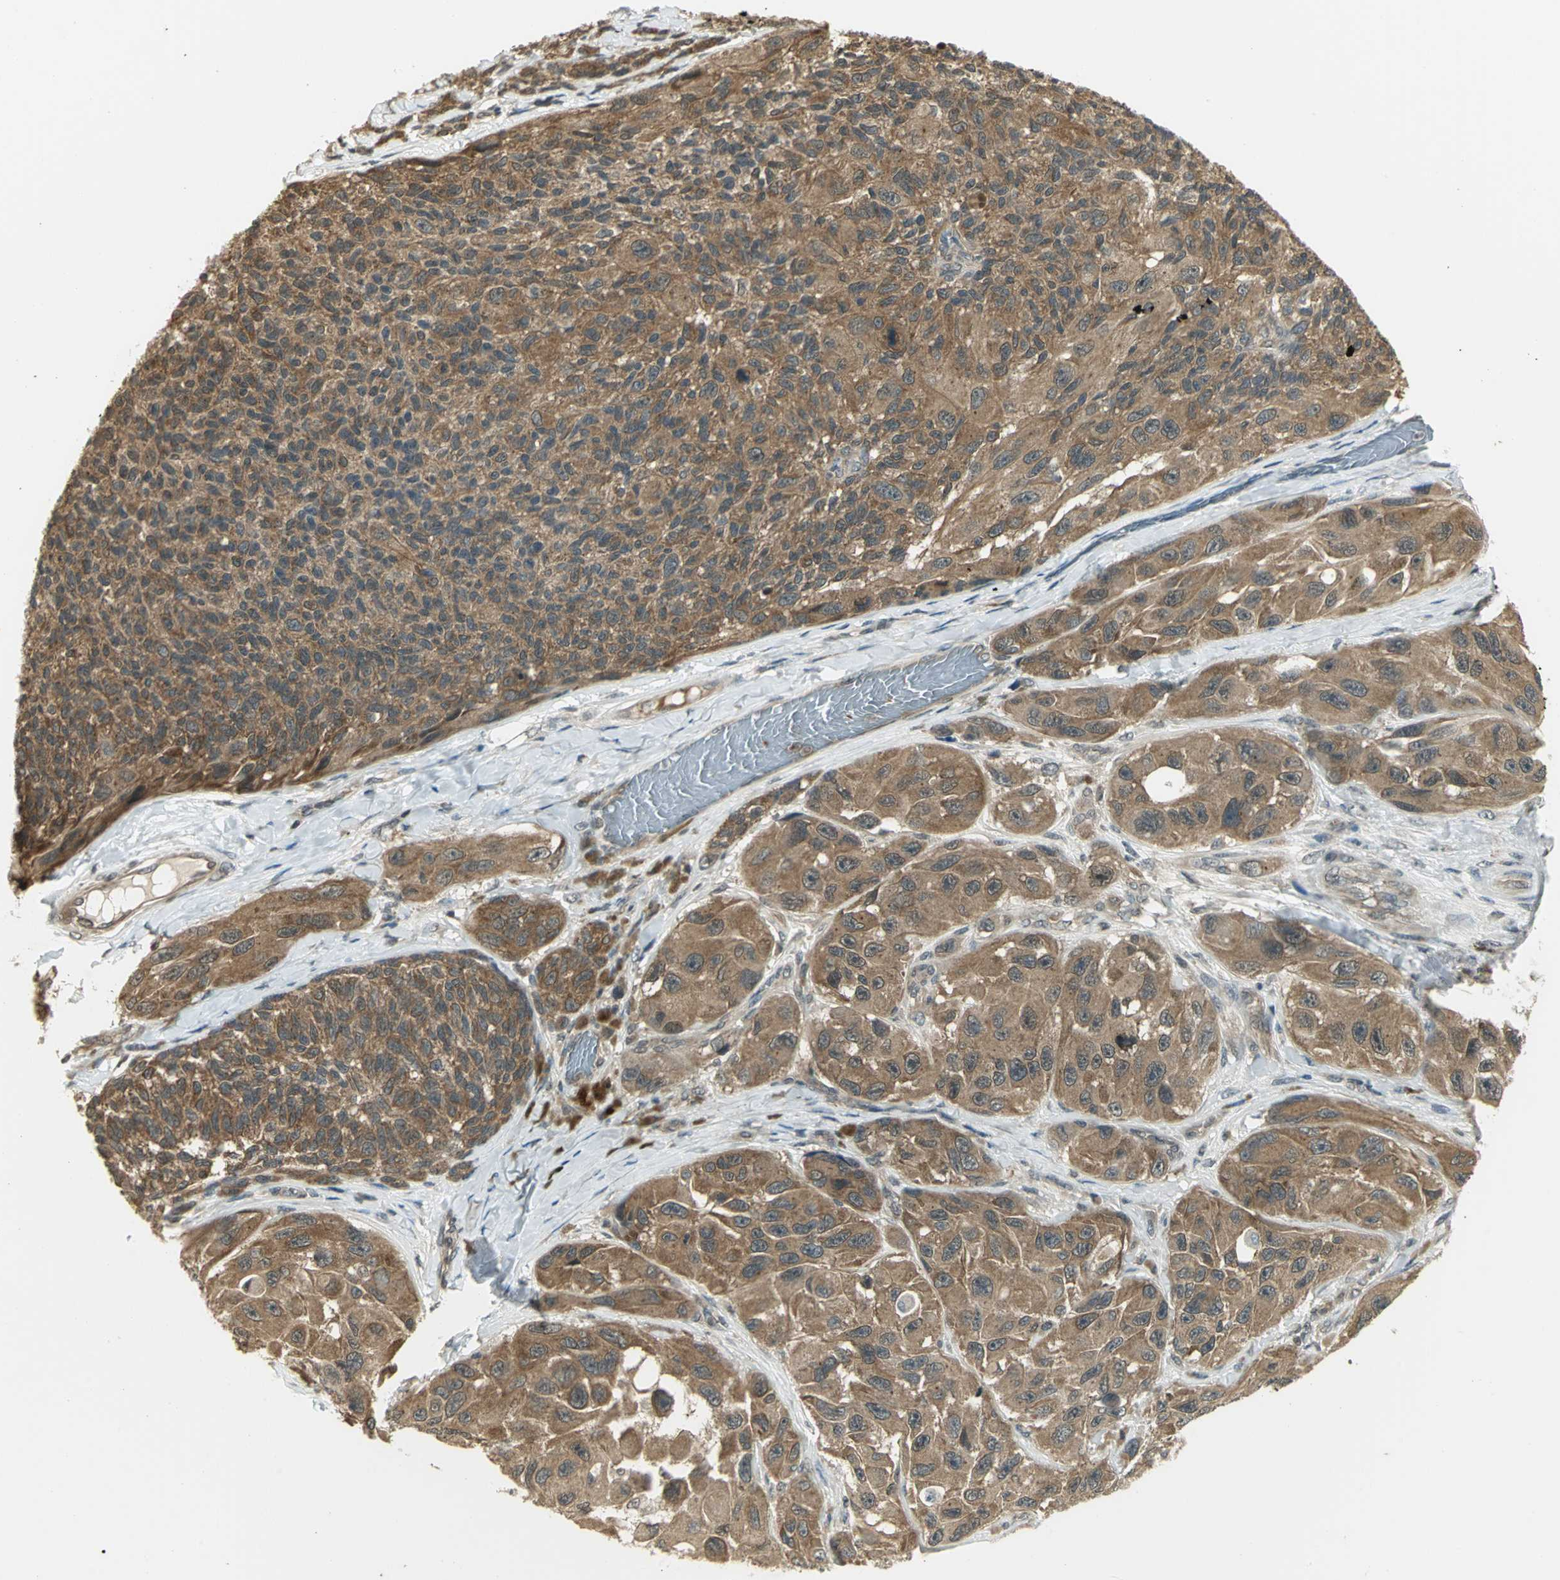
{"staining": {"intensity": "moderate", "quantity": ">75%", "location": "cytoplasmic/membranous"}, "tissue": "melanoma", "cell_type": "Tumor cells", "image_type": "cancer", "snomed": [{"axis": "morphology", "description": "Malignant melanoma, NOS"}, {"axis": "topography", "description": "Skin"}], "caption": "A medium amount of moderate cytoplasmic/membranous positivity is appreciated in approximately >75% of tumor cells in malignant melanoma tissue.", "gene": "CDC34", "patient": {"sex": "female", "age": 73}}